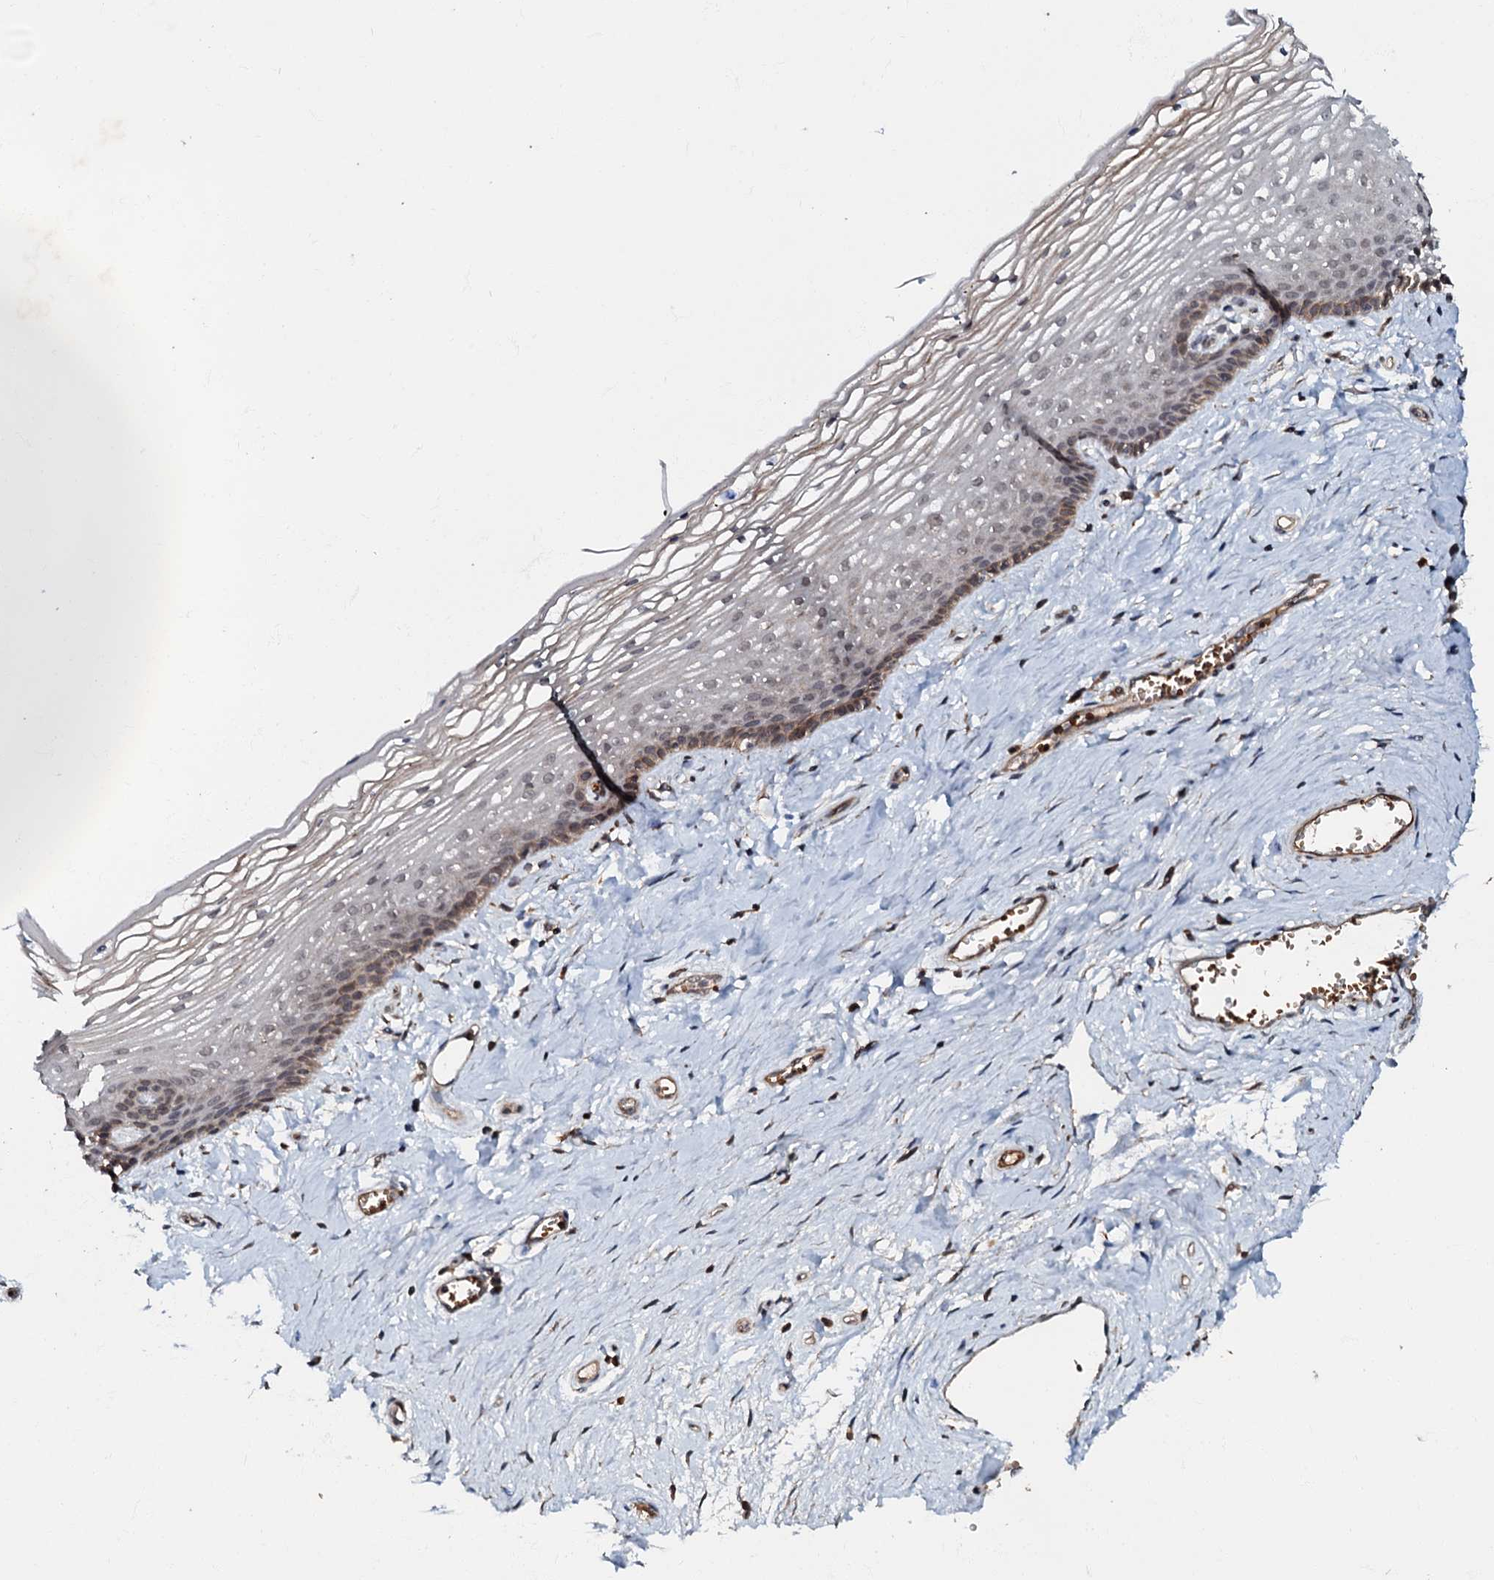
{"staining": {"intensity": "moderate", "quantity": "<25%", "location": "cytoplasmic/membranous,nuclear"}, "tissue": "vagina", "cell_type": "Squamous epithelial cells", "image_type": "normal", "snomed": [{"axis": "morphology", "description": "Normal tissue, NOS"}, {"axis": "topography", "description": "Vagina"}], "caption": "The image demonstrates staining of benign vagina, revealing moderate cytoplasmic/membranous,nuclear protein positivity (brown color) within squamous epithelial cells.", "gene": "MANSC4", "patient": {"sex": "female", "age": 46}}